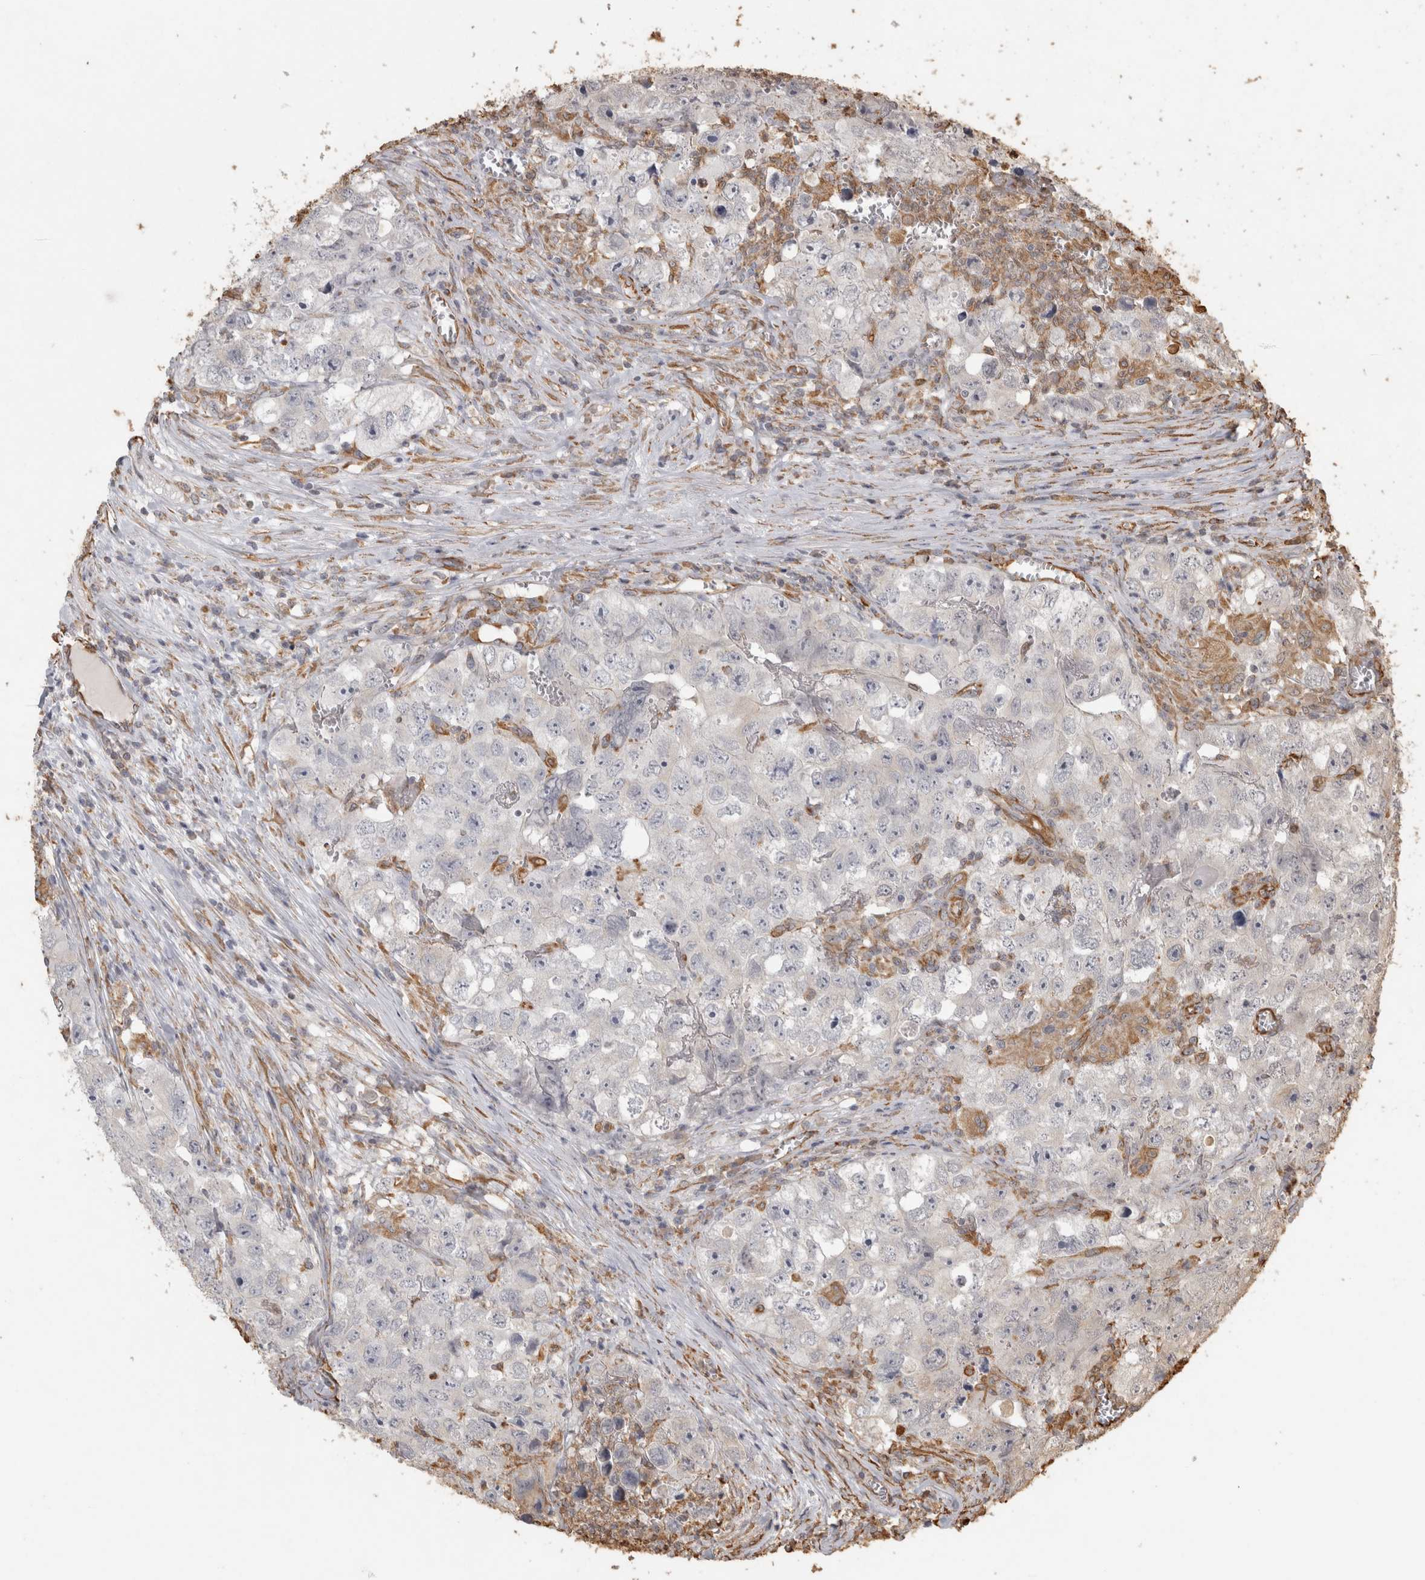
{"staining": {"intensity": "negative", "quantity": "none", "location": "none"}, "tissue": "testis cancer", "cell_type": "Tumor cells", "image_type": "cancer", "snomed": [{"axis": "morphology", "description": "Seminoma, NOS"}, {"axis": "morphology", "description": "Carcinoma, Embryonal, NOS"}, {"axis": "topography", "description": "Testis"}], "caption": "Tumor cells show no significant positivity in testis seminoma.", "gene": "REPS2", "patient": {"sex": "male", "age": 43}}